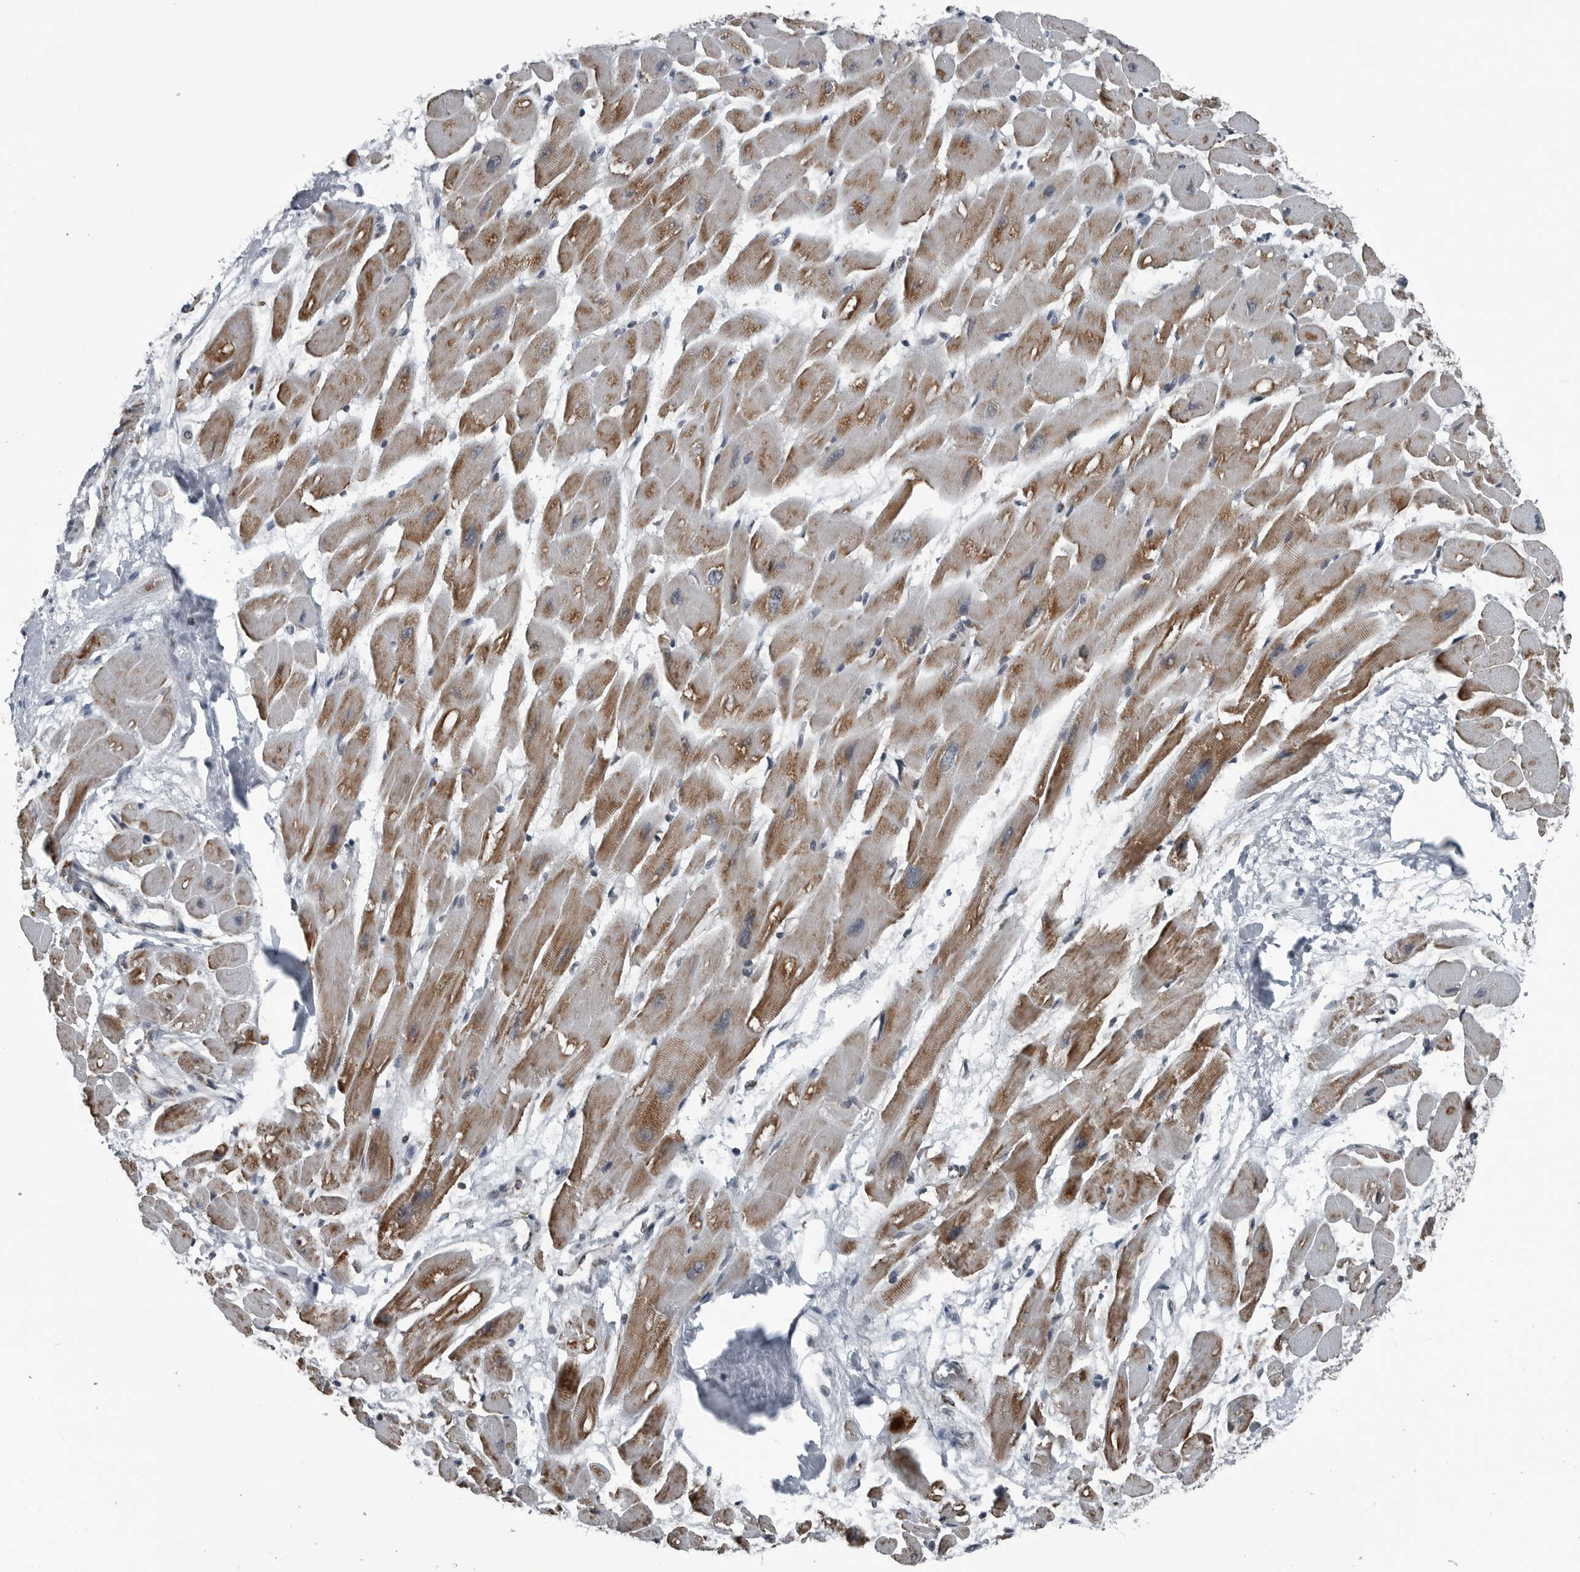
{"staining": {"intensity": "moderate", "quantity": ">75%", "location": "cytoplasmic/membranous"}, "tissue": "heart muscle", "cell_type": "Cardiomyocytes", "image_type": "normal", "snomed": [{"axis": "morphology", "description": "Normal tissue, NOS"}, {"axis": "topography", "description": "Heart"}], "caption": "Benign heart muscle exhibits moderate cytoplasmic/membranous staining in approximately >75% of cardiomyocytes Immunohistochemistry (ihc) stains the protein in brown and the nuclei are stained blue..", "gene": "GAK", "patient": {"sex": "female", "age": 54}}